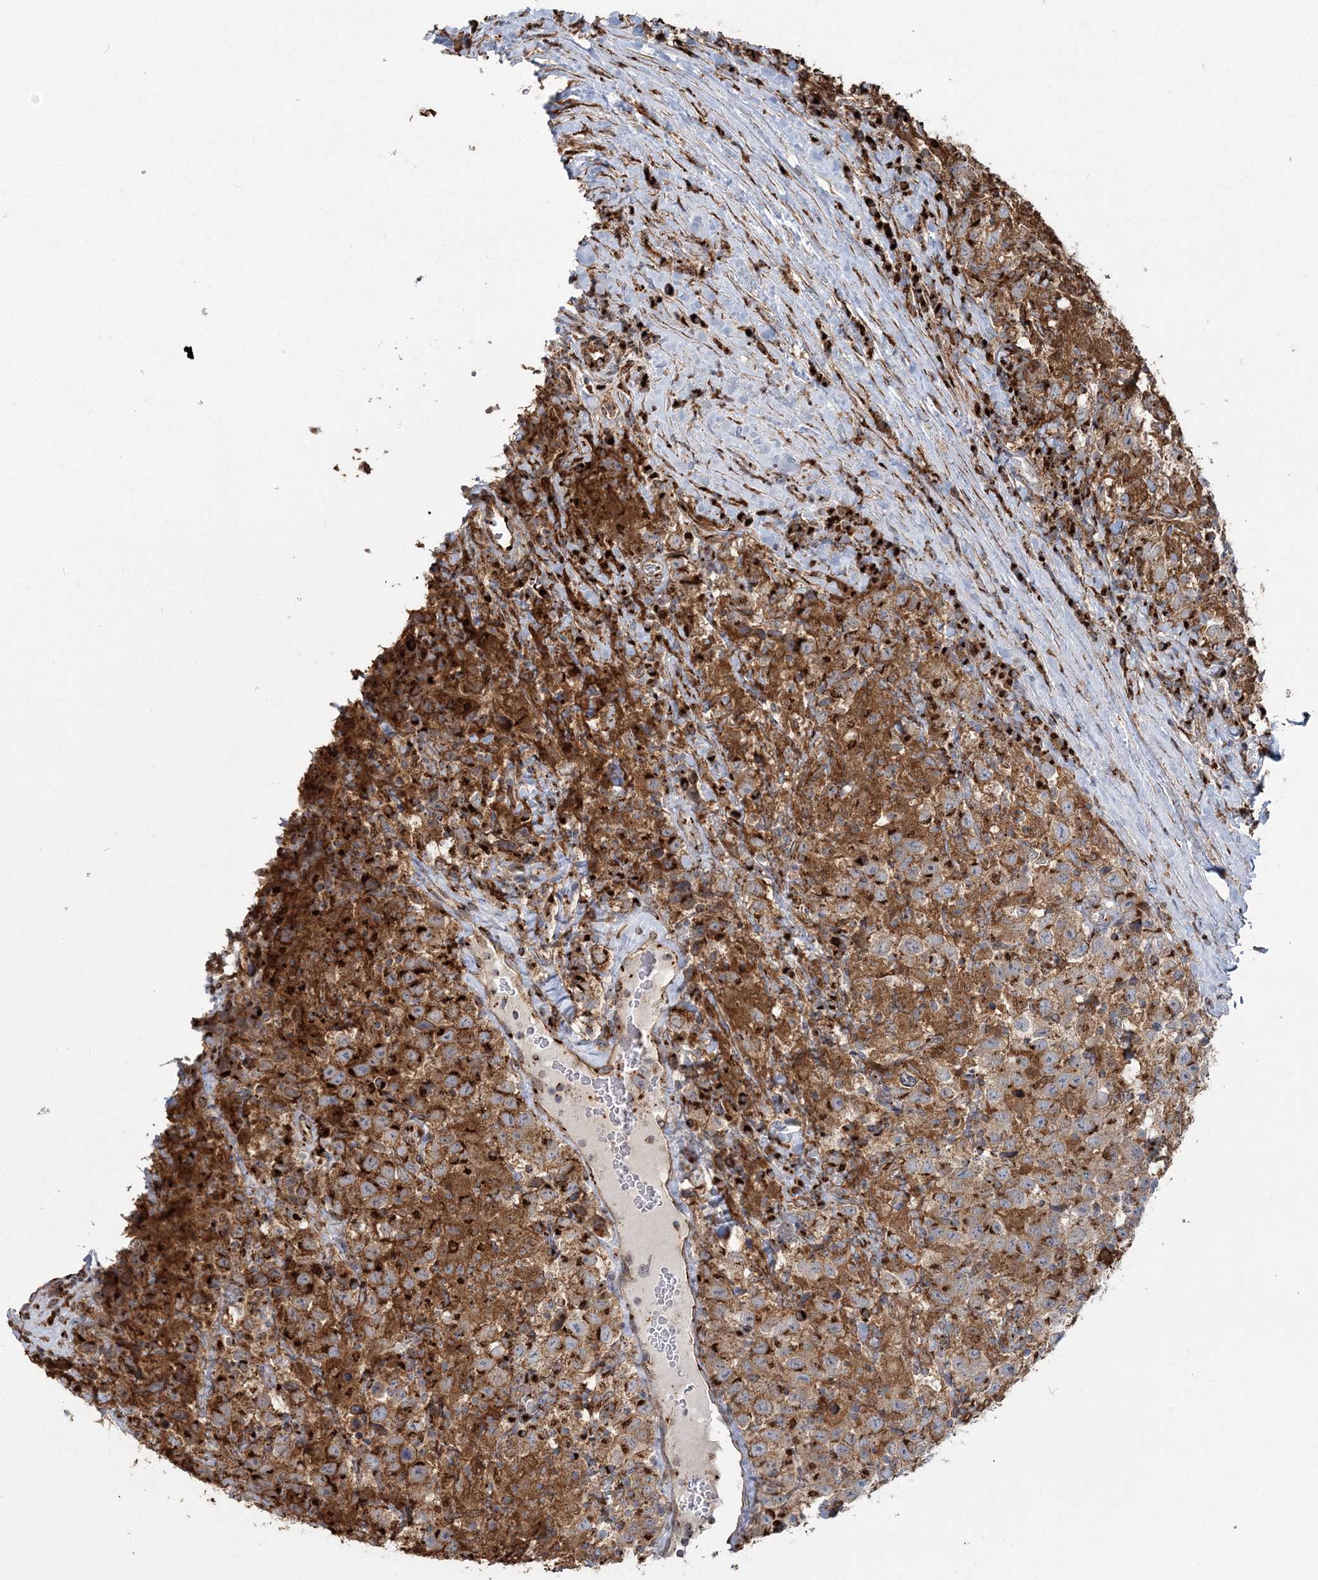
{"staining": {"intensity": "strong", "quantity": ">75%", "location": "cytoplasmic/membranous"}, "tissue": "testis cancer", "cell_type": "Tumor cells", "image_type": "cancer", "snomed": [{"axis": "morphology", "description": "Seminoma, NOS"}, {"axis": "topography", "description": "Testis"}], "caption": "An image of human seminoma (testis) stained for a protein exhibits strong cytoplasmic/membranous brown staining in tumor cells.", "gene": "TRAF3IP2", "patient": {"sex": "male", "age": 41}}